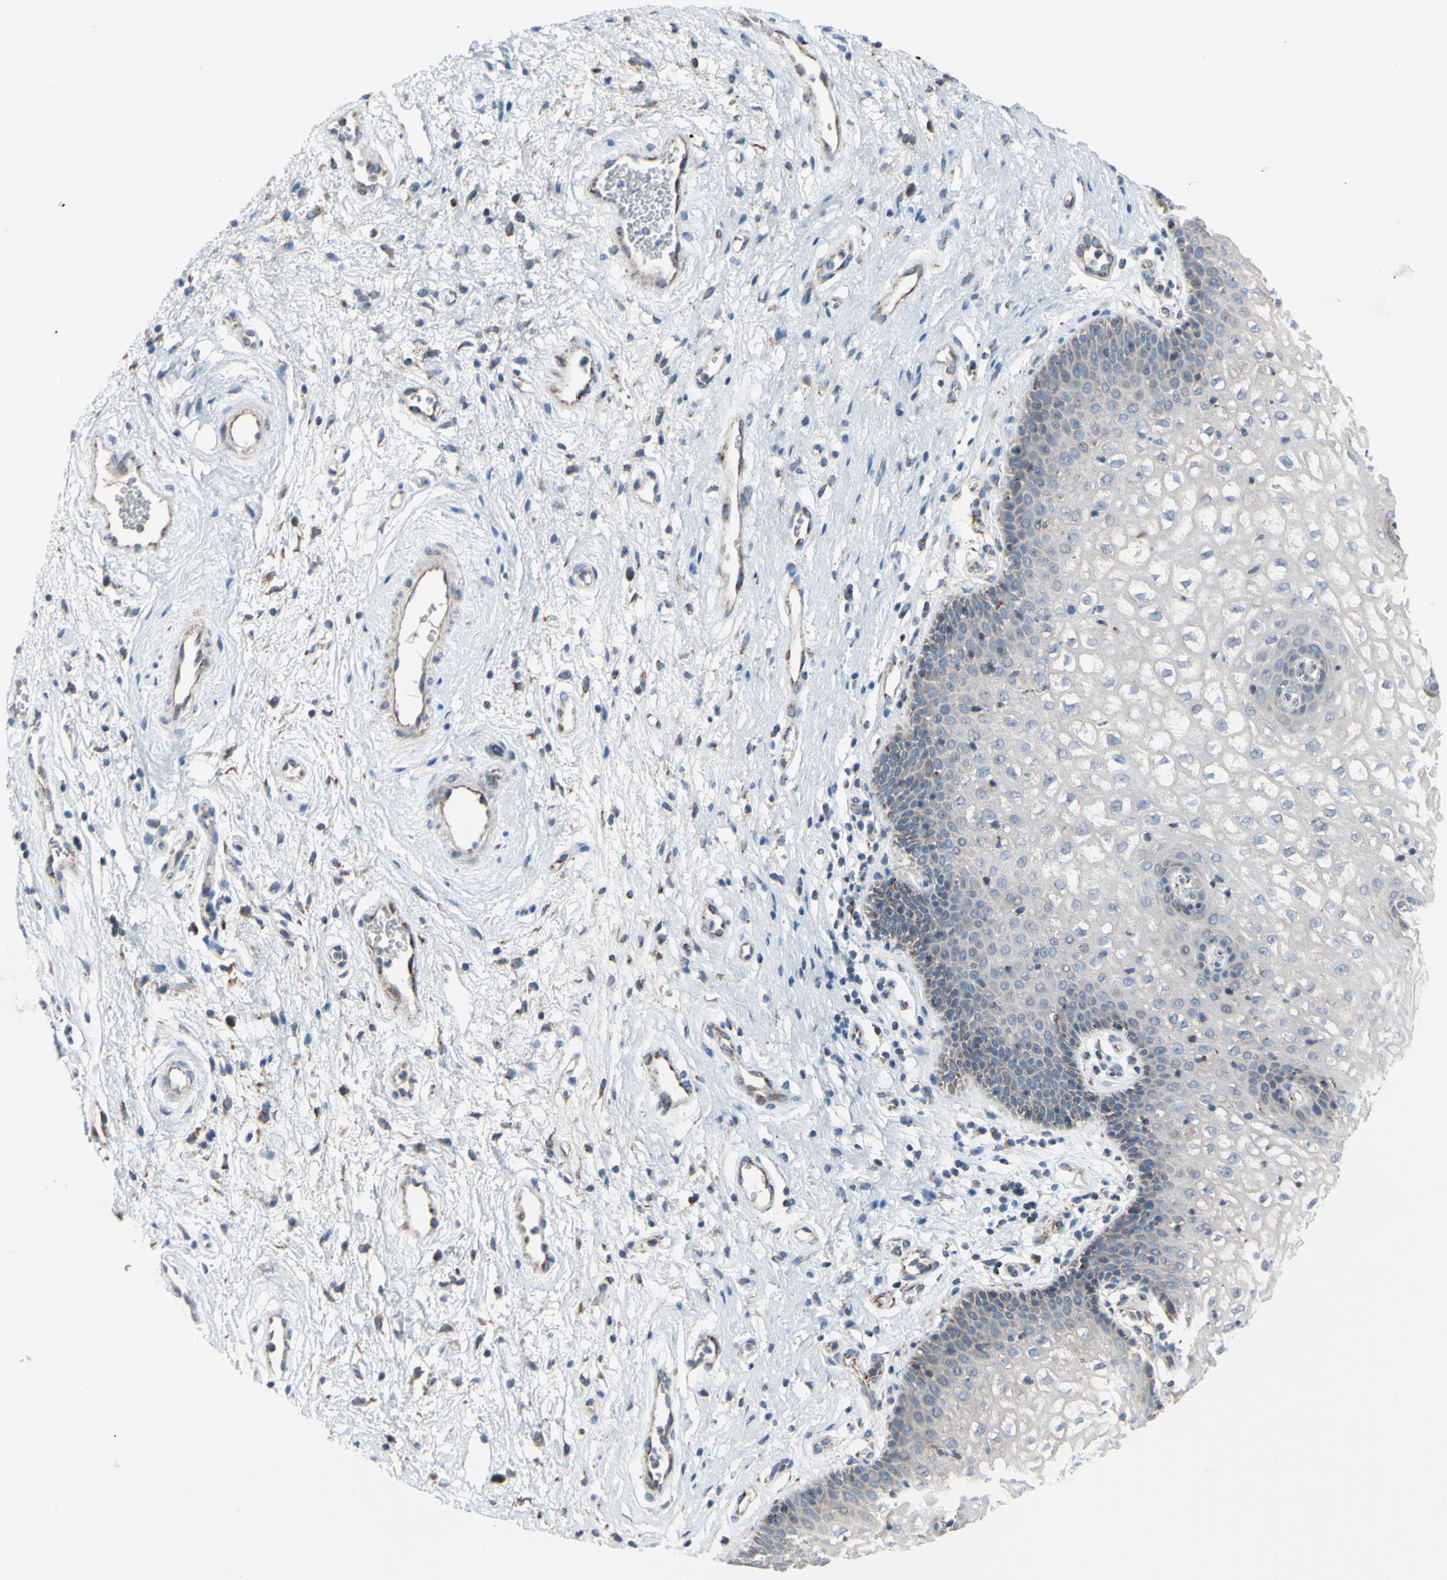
{"staining": {"intensity": "weak", "quantity": "<25%", "location": "cytoplasmic/membranous"}, "tissue": "vagina", "cell_type": "Squamous epithelial cells", "image_type": "normal", "snomed": [{"axis": "morphology", "description": "Normal tissue, NOS"}, {"axis": "topography", "description": "Vagina"}], "caption": "Squamous epithelial cells are negative for protein expression in unremarkable human vagina. Brightfield microscopy of immunohistochemistry stained with DAB (brown) and hematoxylin (blue), captured at high magnification.", "gene": "GLT8D1", "patient": {"sex": "female", "age": 34}}